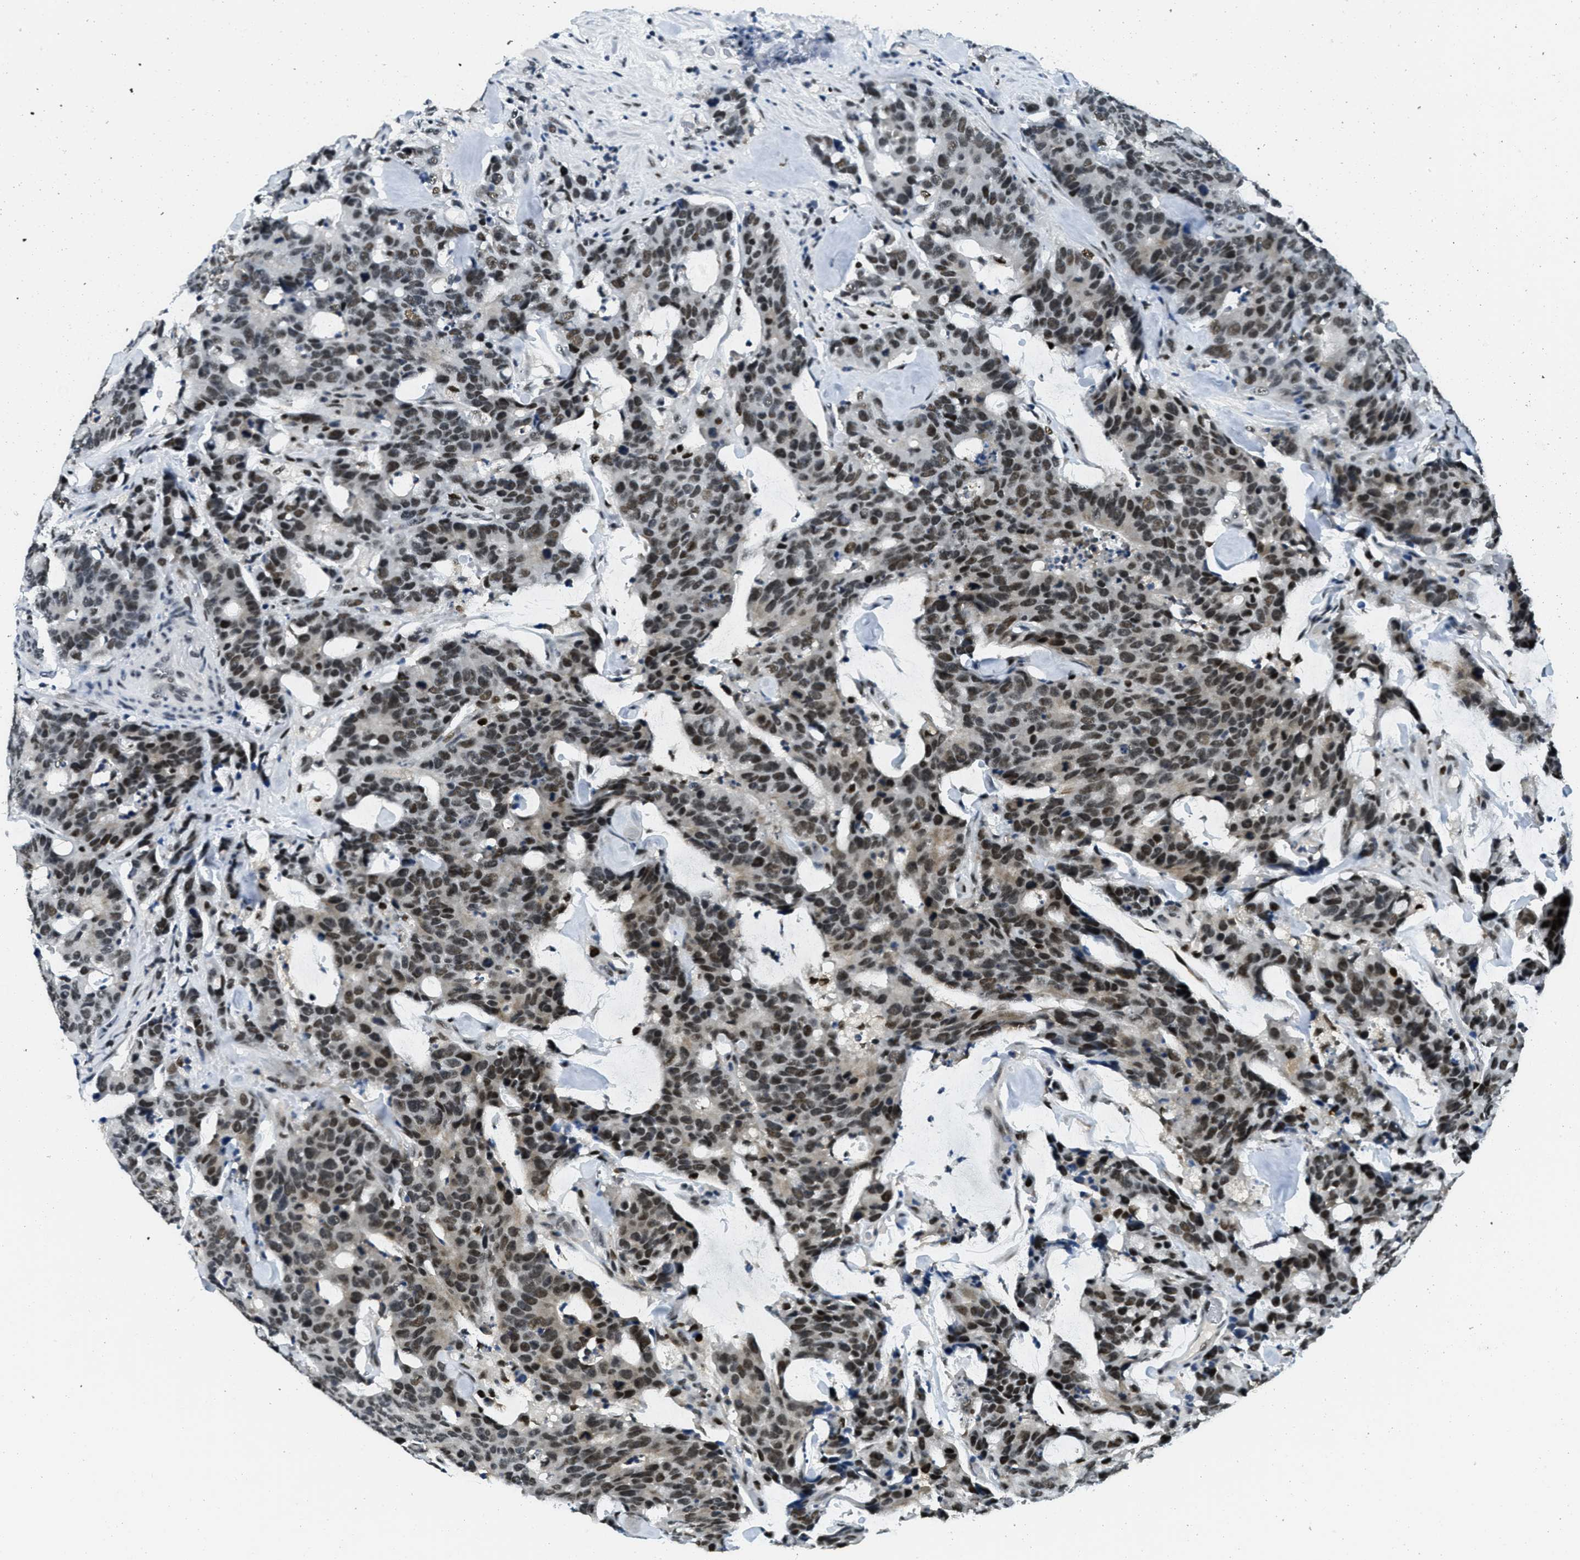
{"staining": {"intensity": "strong", "quantity": ">75%", "location": "nuclear"}, "tissue": "colorectal cancer", "cell_type": "Tumor cells", "image_type": "cancer", "snomed": [{"axis": "morphology", "description": "Adenocarcinoma, NOS"}, {"axis": "topography", "description": "Colon"}], "caption": "Tumor cells reveal high levels of strong nuclear positivity in about >75% of cells in colorectal adenocarcinoma.", "gene": "SSB", "patient": {"sex": "female", "age": 86}}